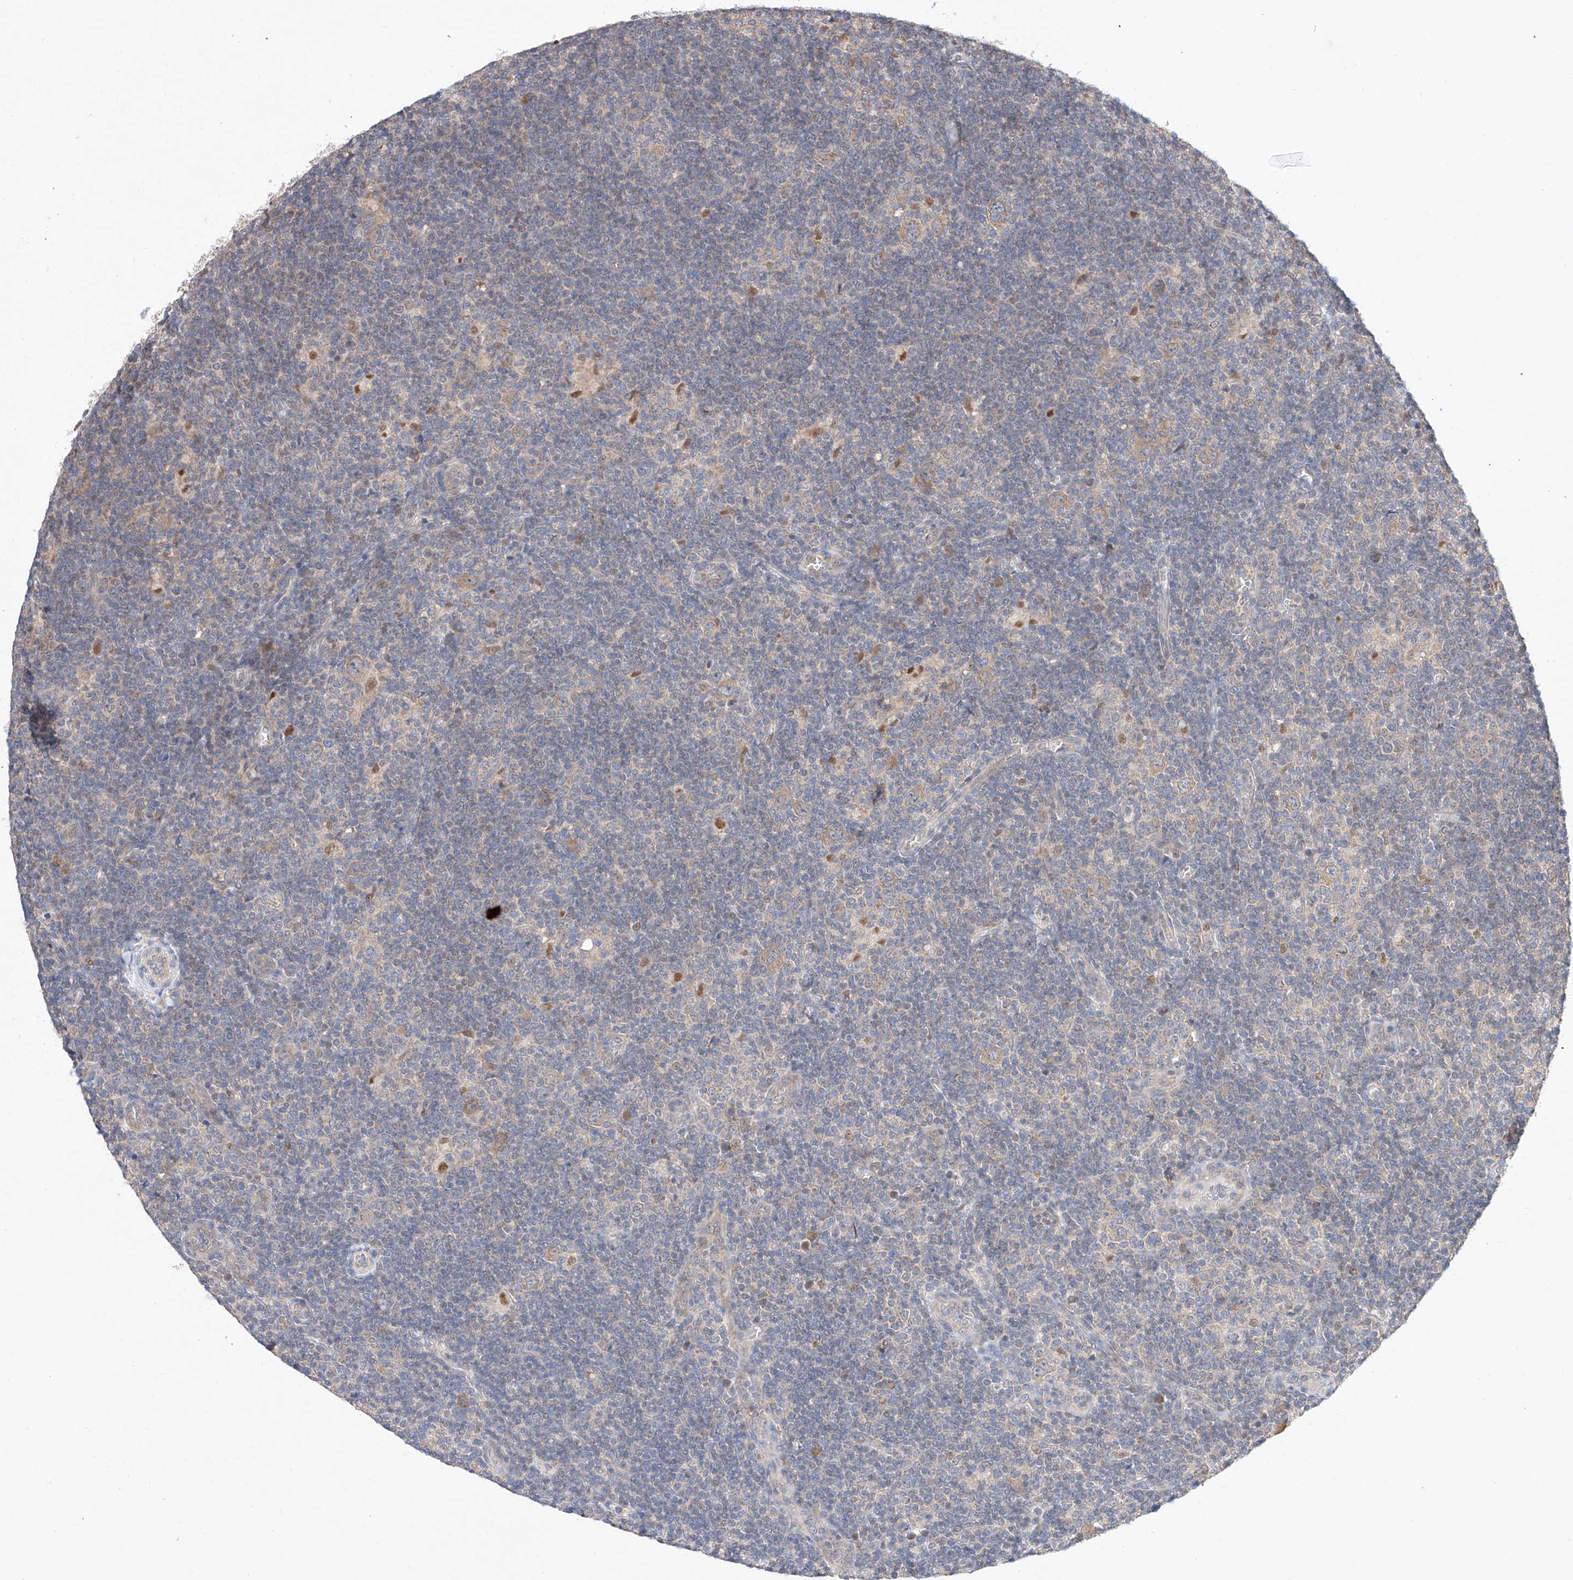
{"staining": {"intensity": "weak", "quantity": "25%-75%", "location": "cytoplasmic/membranous"}, "tissue": "lymphoma", "cell_type": "Tumor cells", "image_type": "cancer", "snomed": [{"axis": "morphology", "description": "Hodgkin's disease, NOS"}, {"axis": "topography", "description": "Lymph node"}], "caption": "Protein staining of Hodgkin's disease tissue reveals weak cytoplasmic/membranous expression in about 25%-75% of tumor cells. Using DAB (3,3'-diaminobenzidine) (brown) and hematoxylin (blue) stains, captured at high magnification using brightfield microscopy.", "gene": "C6orf118", "patient": {"sex": "female", "age": 57}}